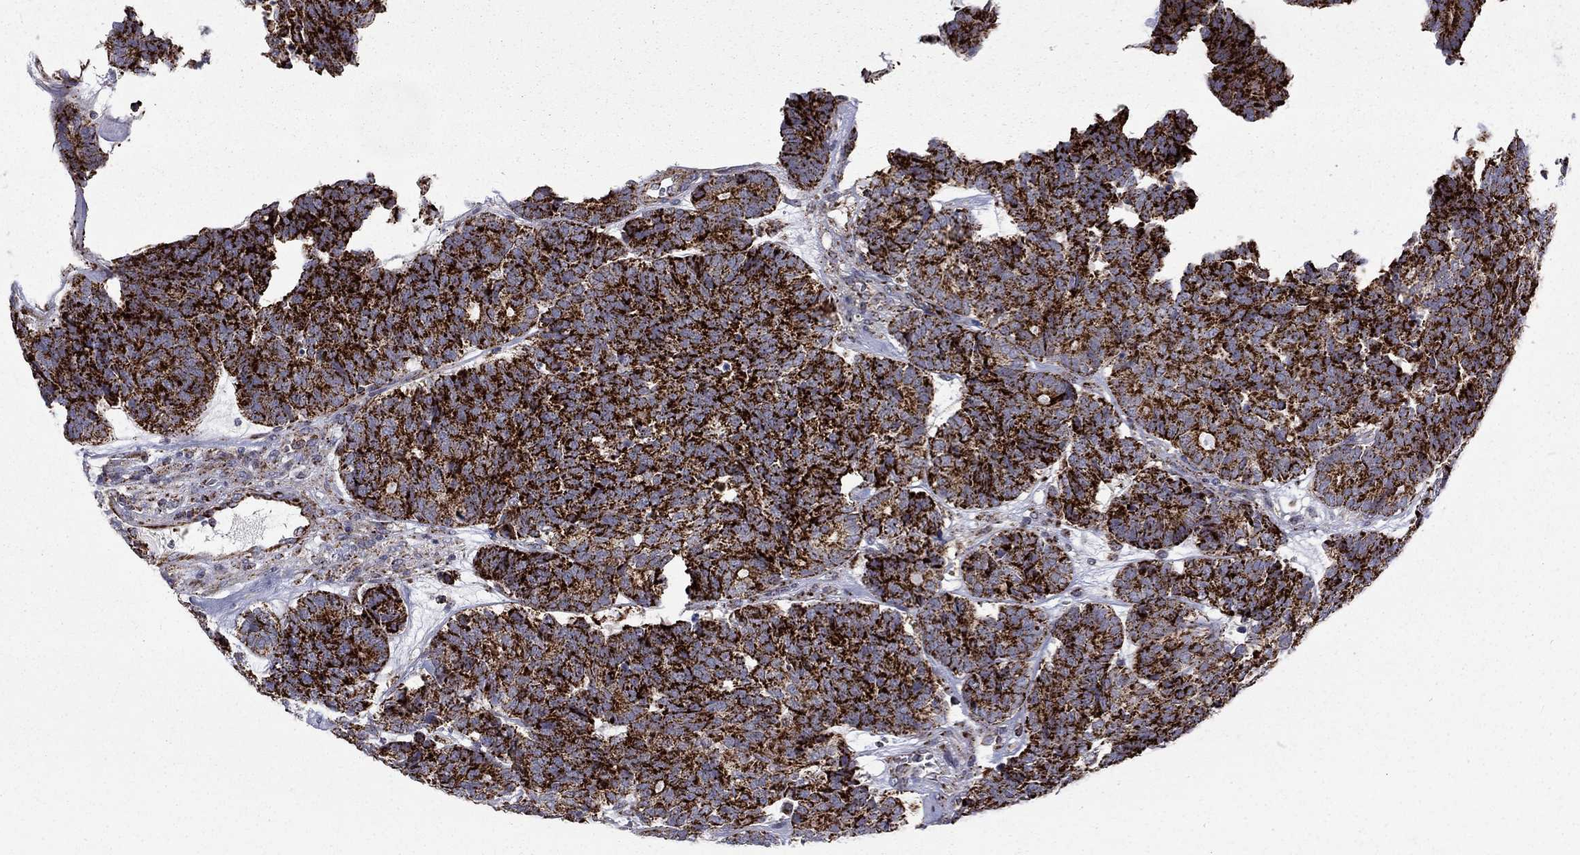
{"staining": {"intensity": "strong", "quantity": ">75%", "location": "cytoplasmic/membranous"}, "tissue": "head and neck cancer", "cell_type": "Tumor cells", "image_type": "cancer", "snomed": [{"axis": "morphology", "description": "Adenocarcinoma, NOS"}, {"axis": "topography", "description": "Head-Neck"}], "caption": "Protein expression analysis of human head and neck cancer (adenocarcinoma) reveals strong cytoplasmic/membranous positivity in about >75% of tumor cells. The staining is performed using DAB brown chromogen to label protein expression. The nuclei are counter-stained blue using hematoxylin.", "gene": "ALDH1B1", "patient": {"sex": "female", "age": 81}}